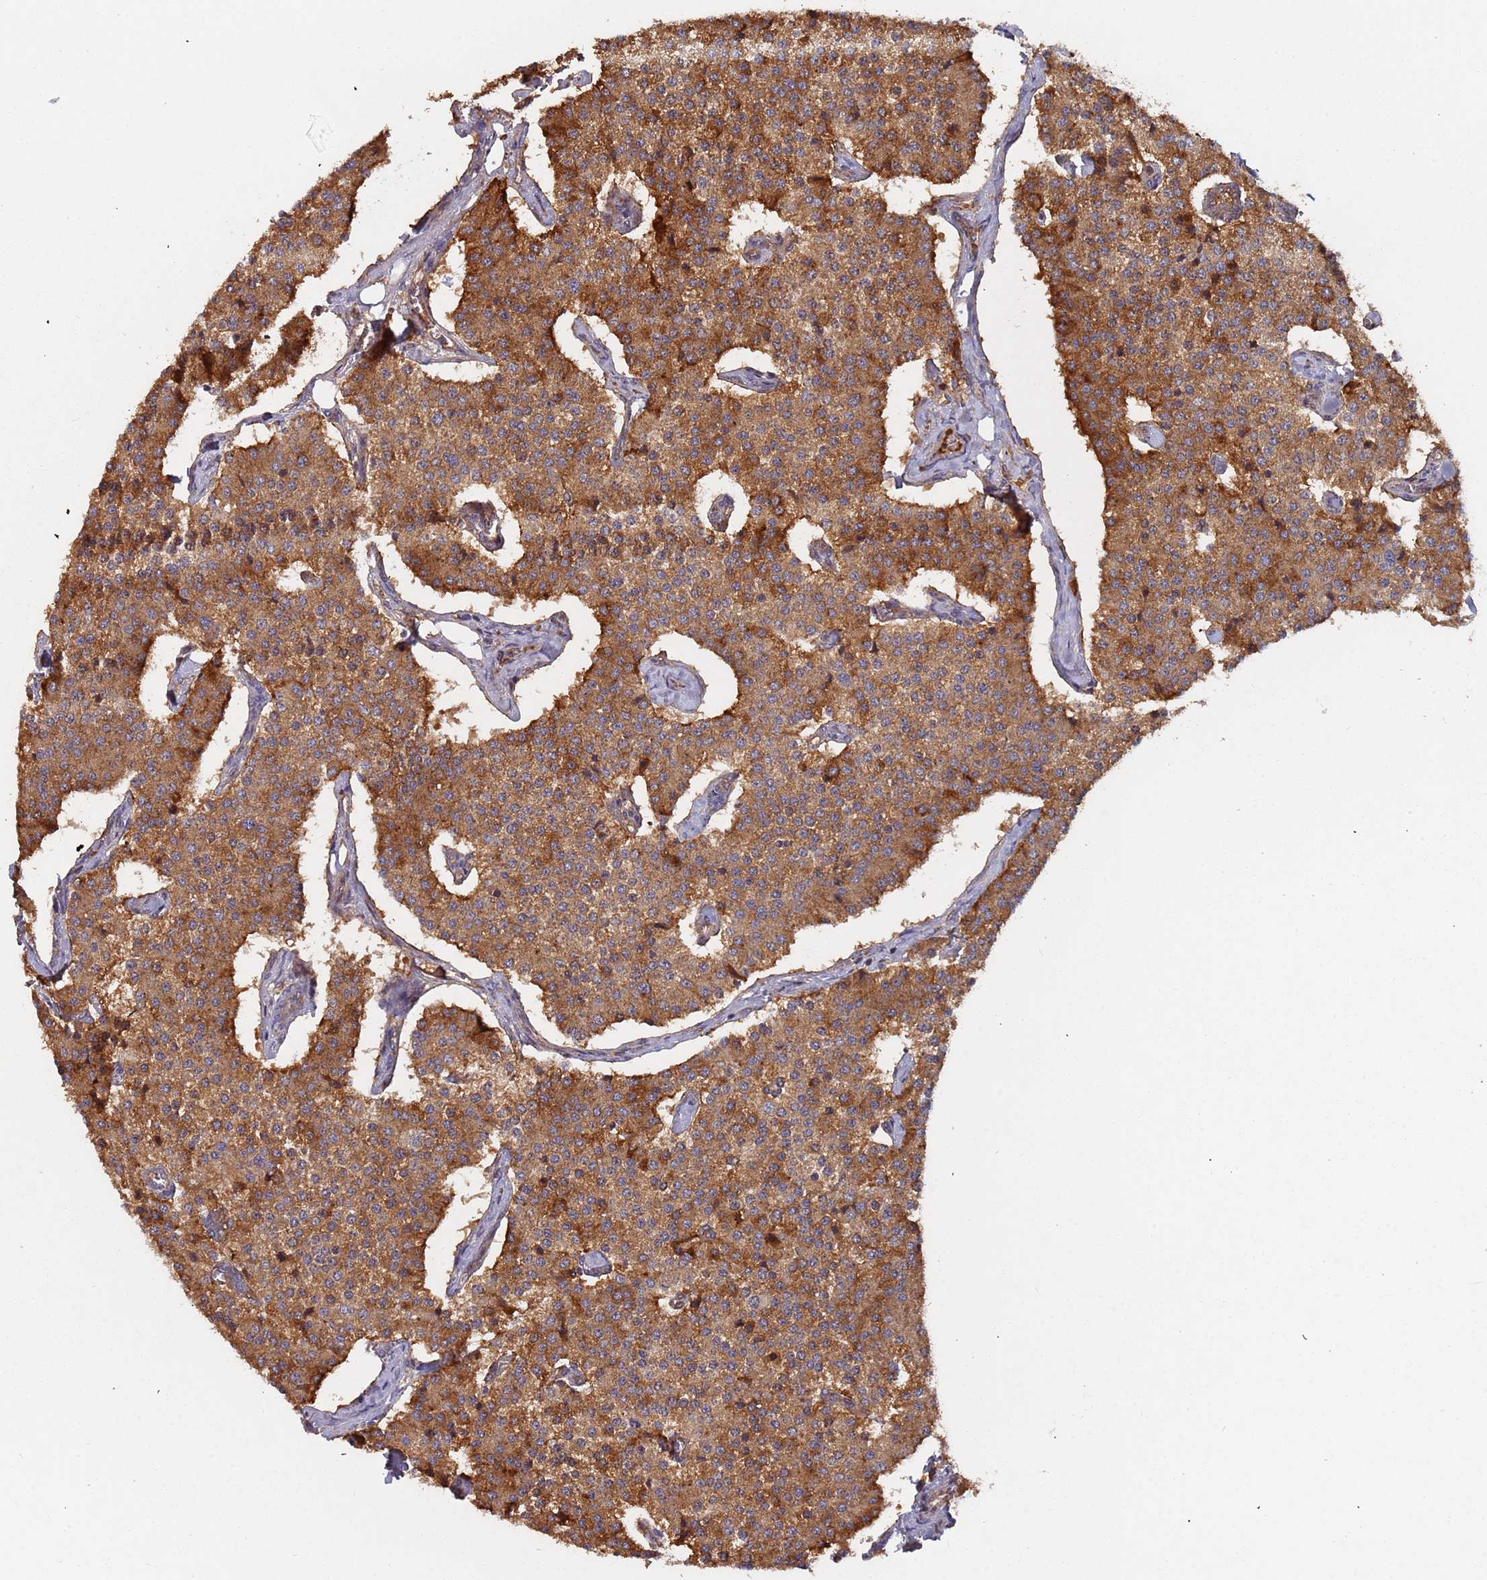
{"staining": {"intensity": "strong", "quantity": ">75%", "location": "cytoplasmic/membranous"}, "tissue": "carcinoid", "cell_type": "Tumor cells", "image_type": "cancer", "snomed": [{"axis": "morphology", "description": "Carcinoid, malignant, NOS"}, {"axis": "topography", "description": "Colon"}], "caption": "IHC histopathology image of human carcinoid stained for a protein (brown), which exhibits high levels of strong cytoplasmic/membranous positivity in approximately >75% of tumor cells.", "gene": "KANSL1L", "patient": {"sex": "female", "age": 52}}